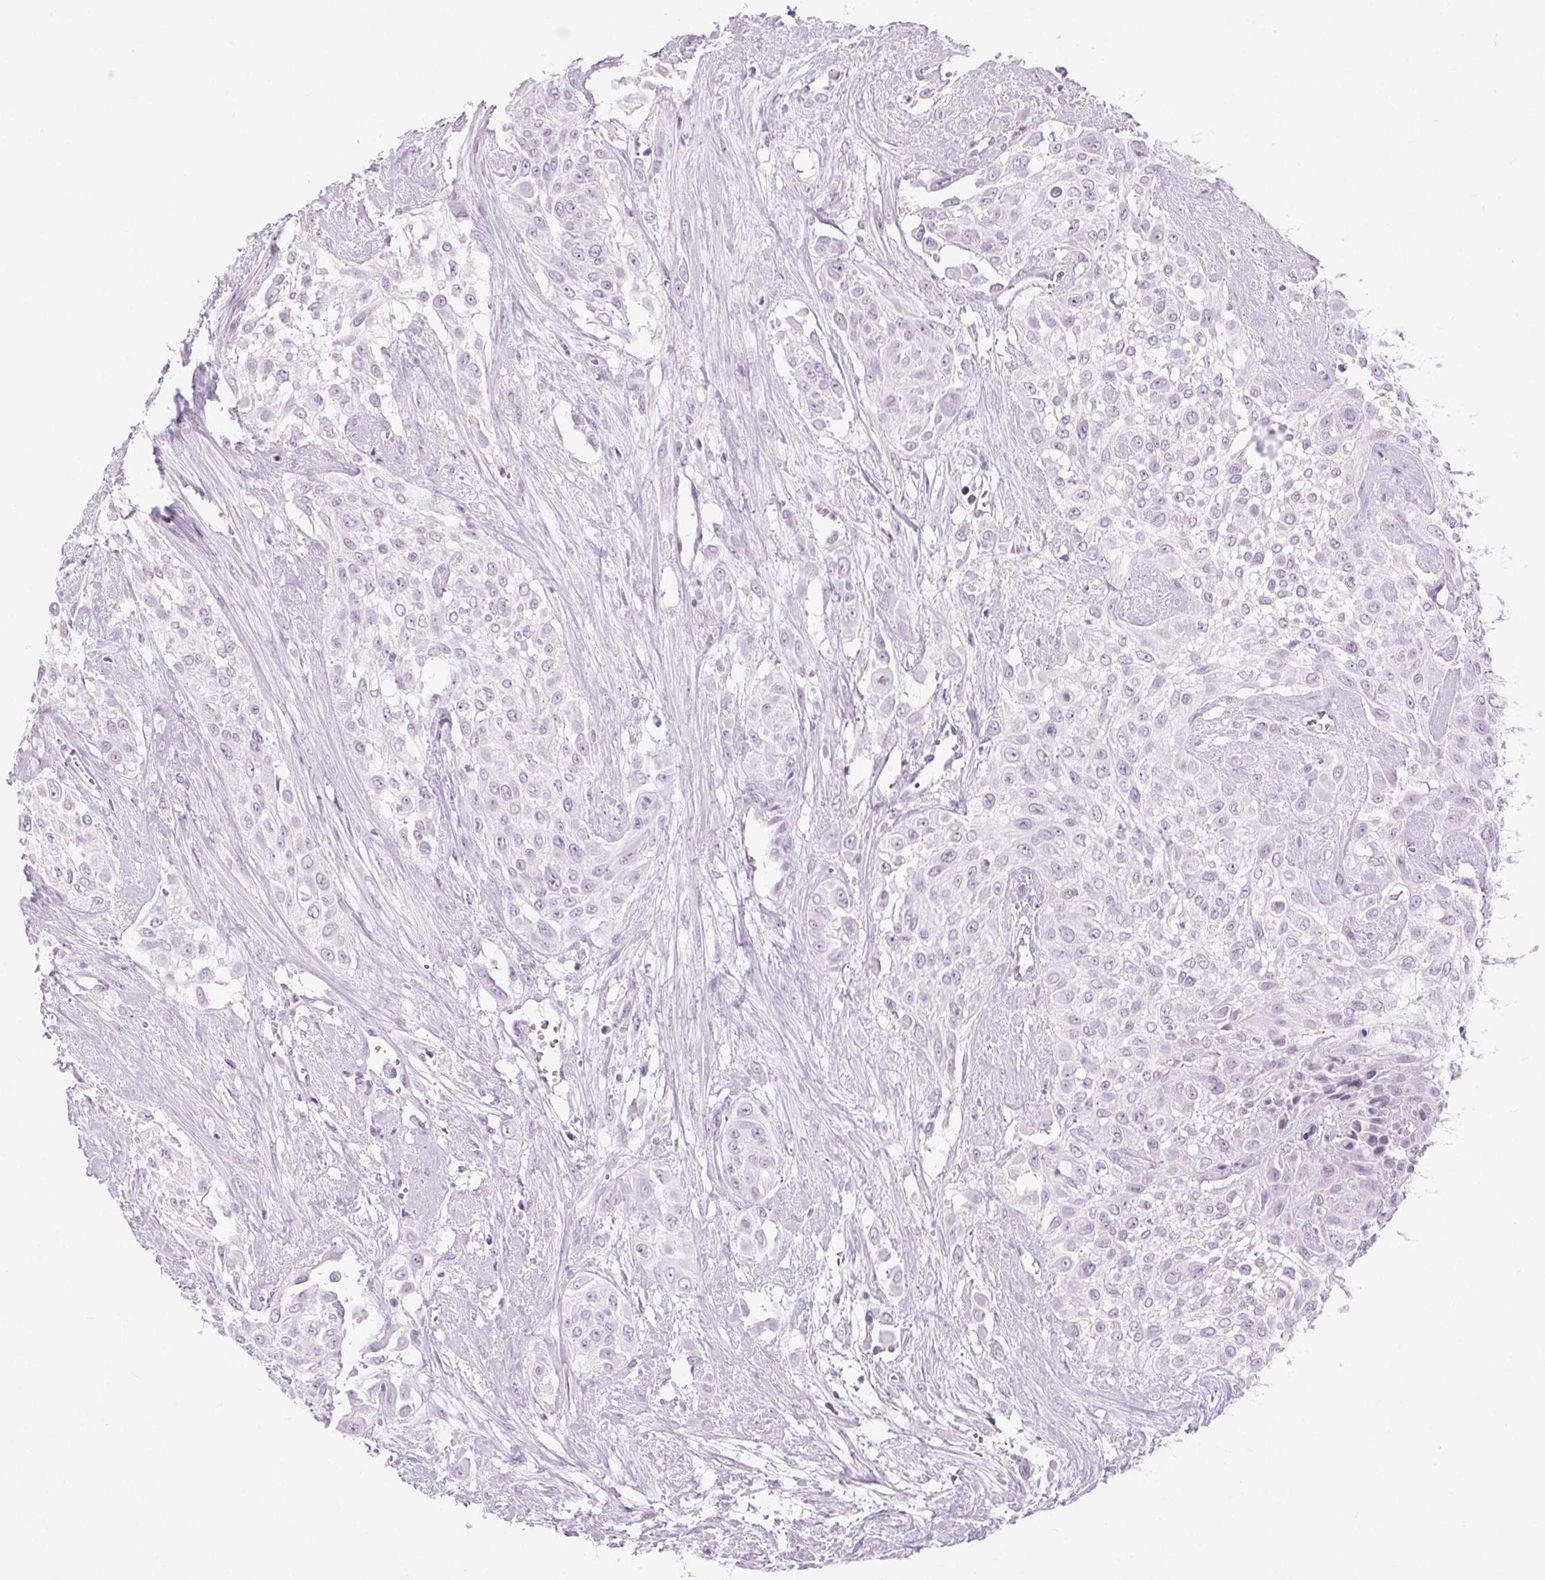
{"staining": {"intensity": "negative", "quantity": "none", "location": "none"}, "tissue": "urothelial cancer", "cell_type": "Tumor cells", "image_type": "cancer", "snomed": [{"axis": "morphology", "description": "Urothelial carcinoma, High grade"}, {"axis": "topography", "description": "Urinary bladder"}], "caption": "An IHC photomicrograph of urothelial cancer is shown. There is no staining in tumor cells of urothelial cancer.", "gene": "BEND2", "patient": {"sex": "male", "age": 57}}